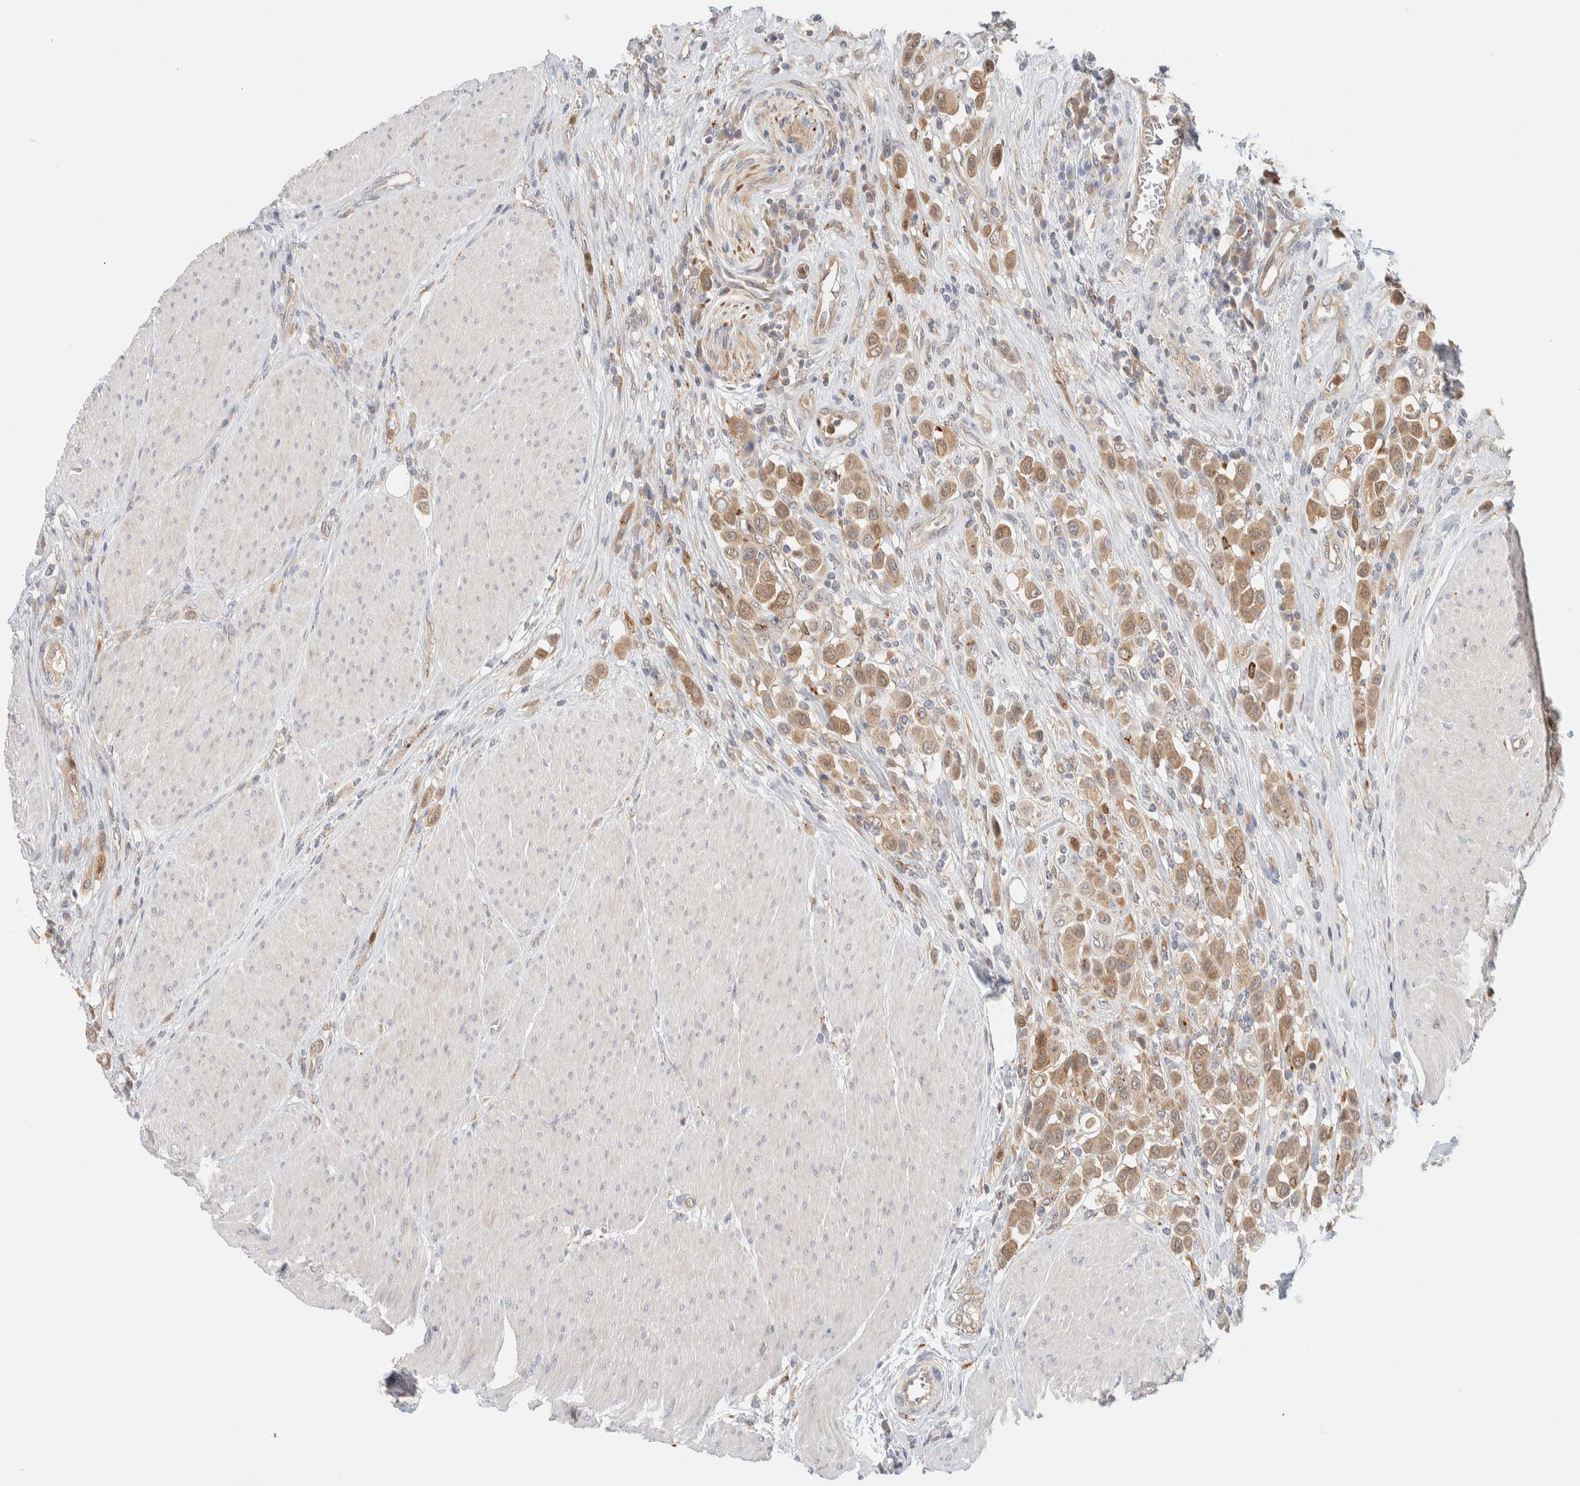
{"staining": {"intensity": "moderate", "quantity": ">75%", "location": "cytoplasmic/membranous"}, "tissue": "urothelial cancer", "cell_type": "Tumor cells", "image_type": "cancer", "snomed": [{"axis": "morphology", "description": "Urothelial carcinoma, High grade"}, {"axis": "topography", "description": "Urinary bladder"}], "caption": "Urothelial cancer tissue displays moderate cytoplasmic/membranous staining in approximately >75% of tumor cells, visualized by immunohistochemistry.", "gene": "GCLM", "patient": {"sex": "male", "age": 50}}